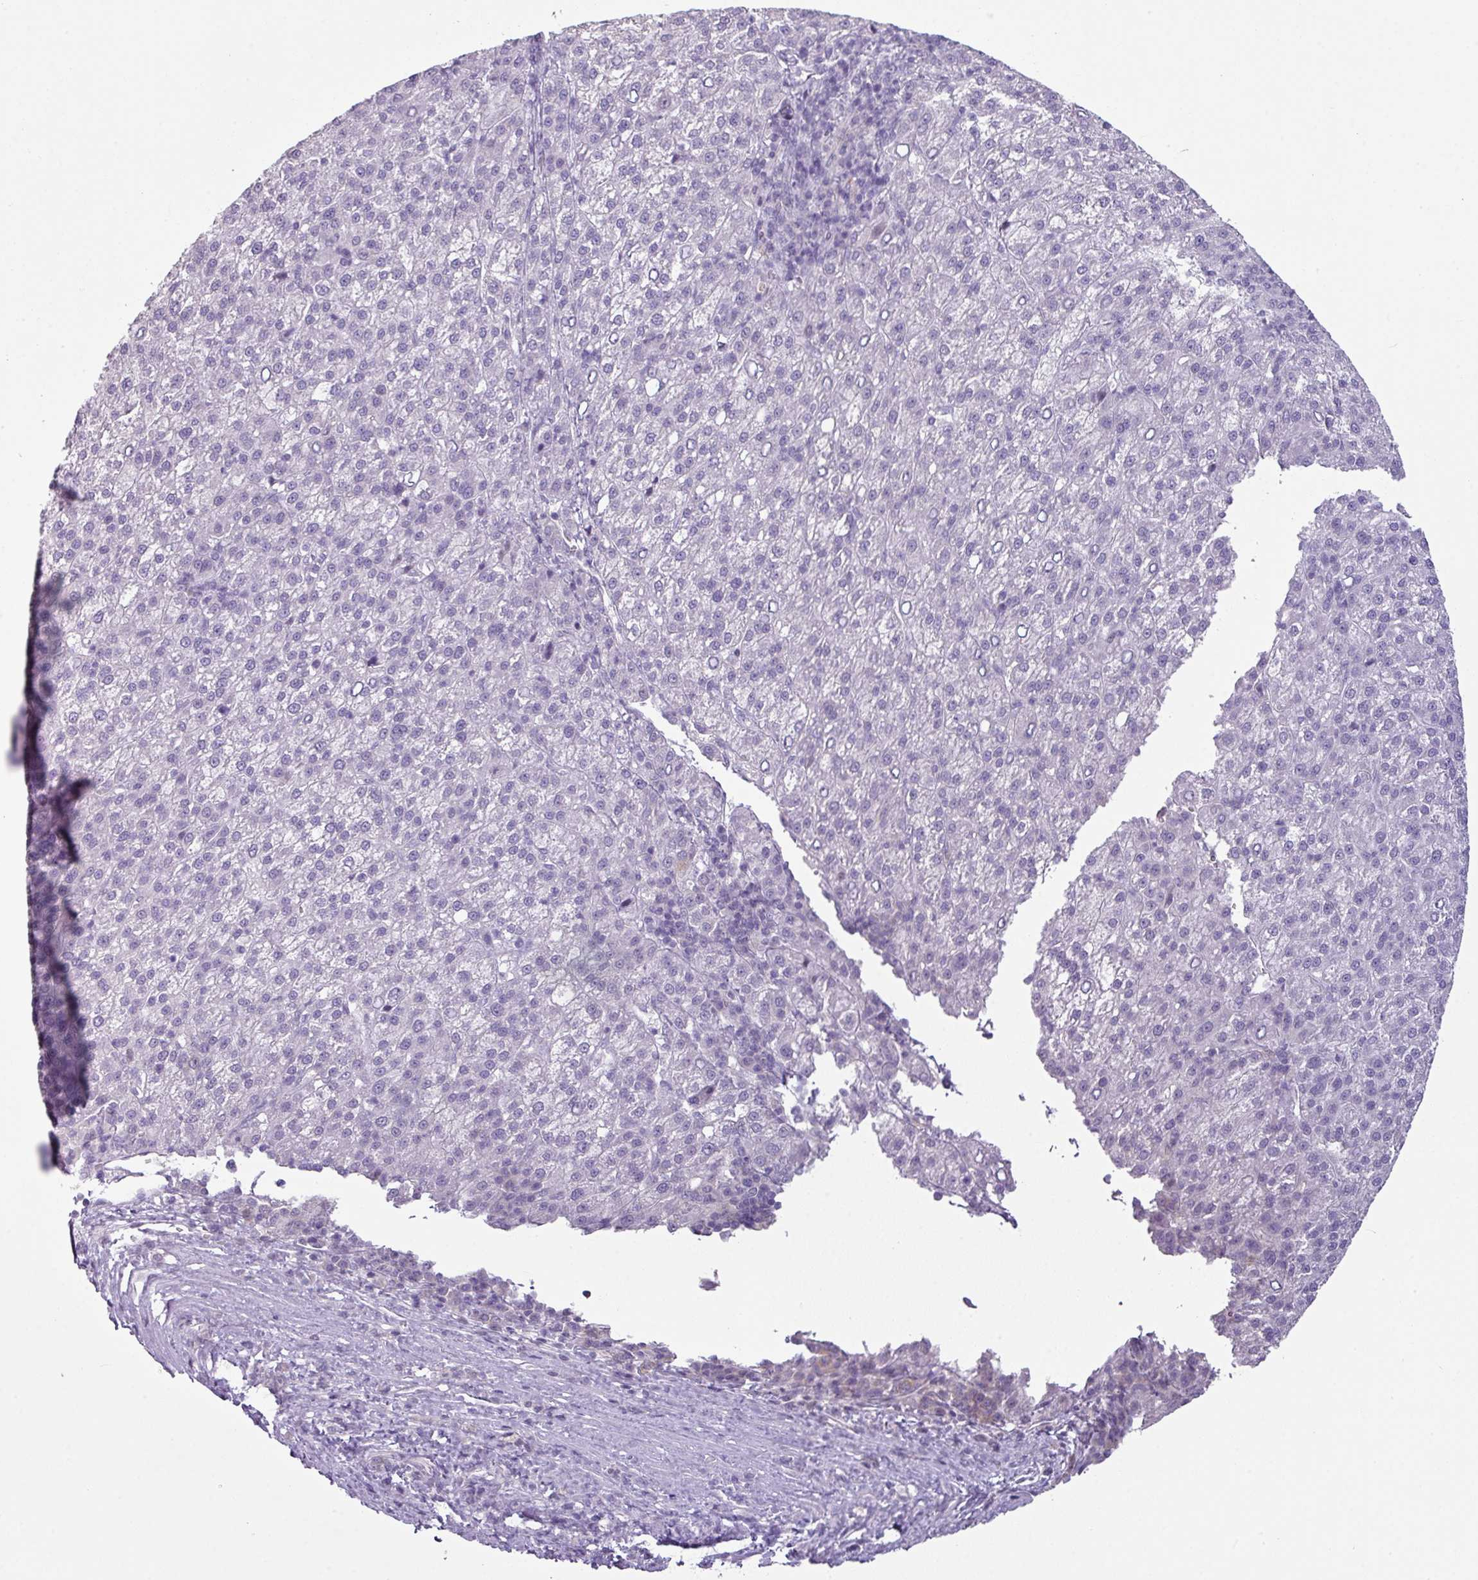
{"staining": {"intensity": "negative", "quantity": "none", "location": "none"}, "tissue": "liver cancer", "cell_type": "Tumor cells", "image_type": "cancer", "snomed": [{"axis": "morphology", "description": "Carcinoma, Hepatocellular, NOS"}, {"axis": "topography", "description": "Liver"}], "caption": "Protein analysis of liver hepatocellular carcinoma reveals no significant positivity in tumor cells.", "gene": "TTLL12", "patient": {"sex": "female", "age": 58}}